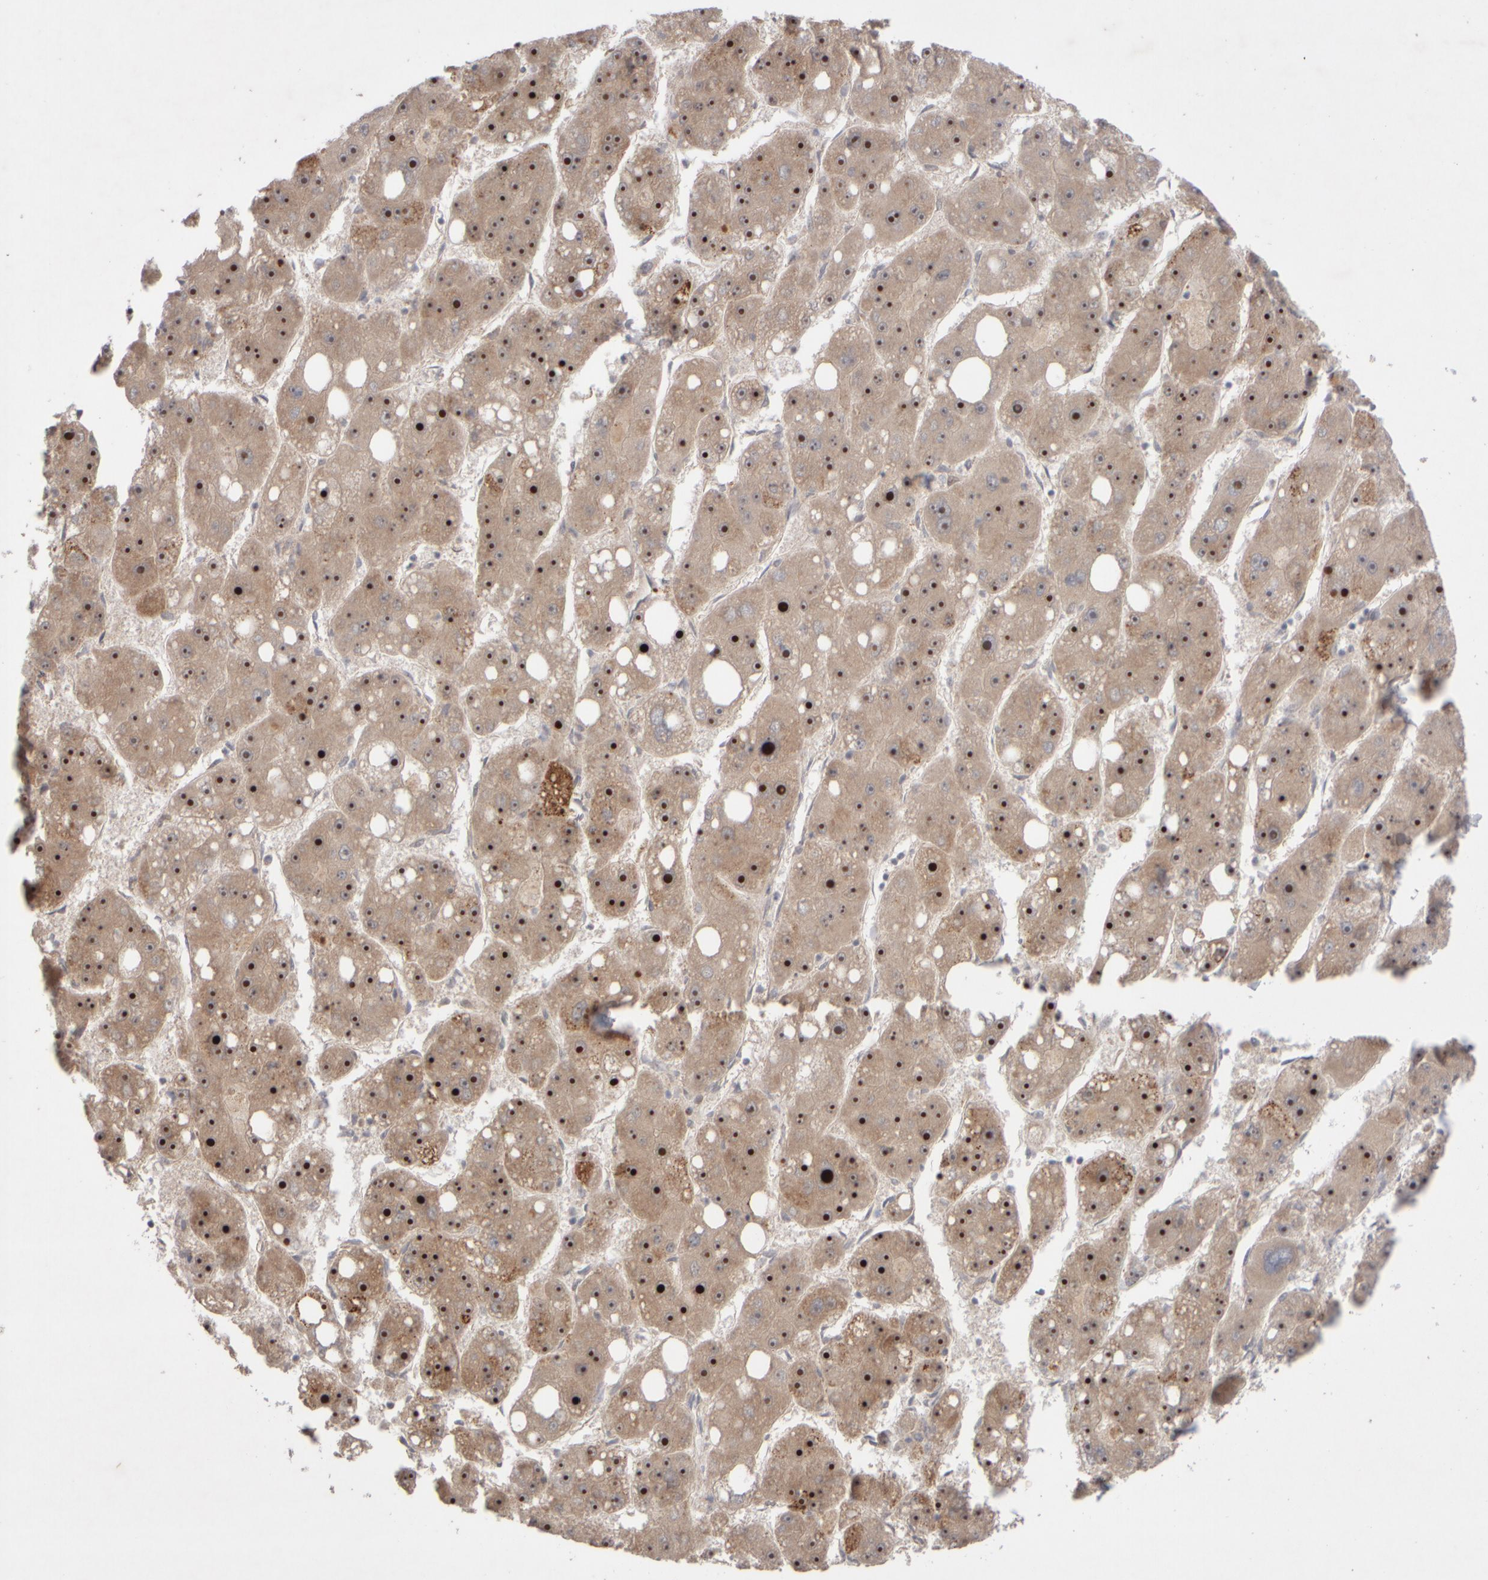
{"staining": {"intensity": "strong", "quantity": ">75%", "location": "cytoplasmic/membranous,nuclear"}, "tissue": "liver cancer", "cell_type": "Tumor cells", "image_type": "cancer", "snomed": [{"axis": "morphology", "description": "Carcinoma, Hepatocellular, NOS"}, {"axis": "topography", "description": "Liver"}], "caption": "DAB (3,3'-diaminobenzidine) immunohistochemical staining of human liver cancer (hepatocellular carcinoma) reveals strong cytoplasmic/membranous and nuclear protein positivity in about >75% of tumor cells.", "gene": "CHADL", "patient": {"sex": "female", "age": 61}}